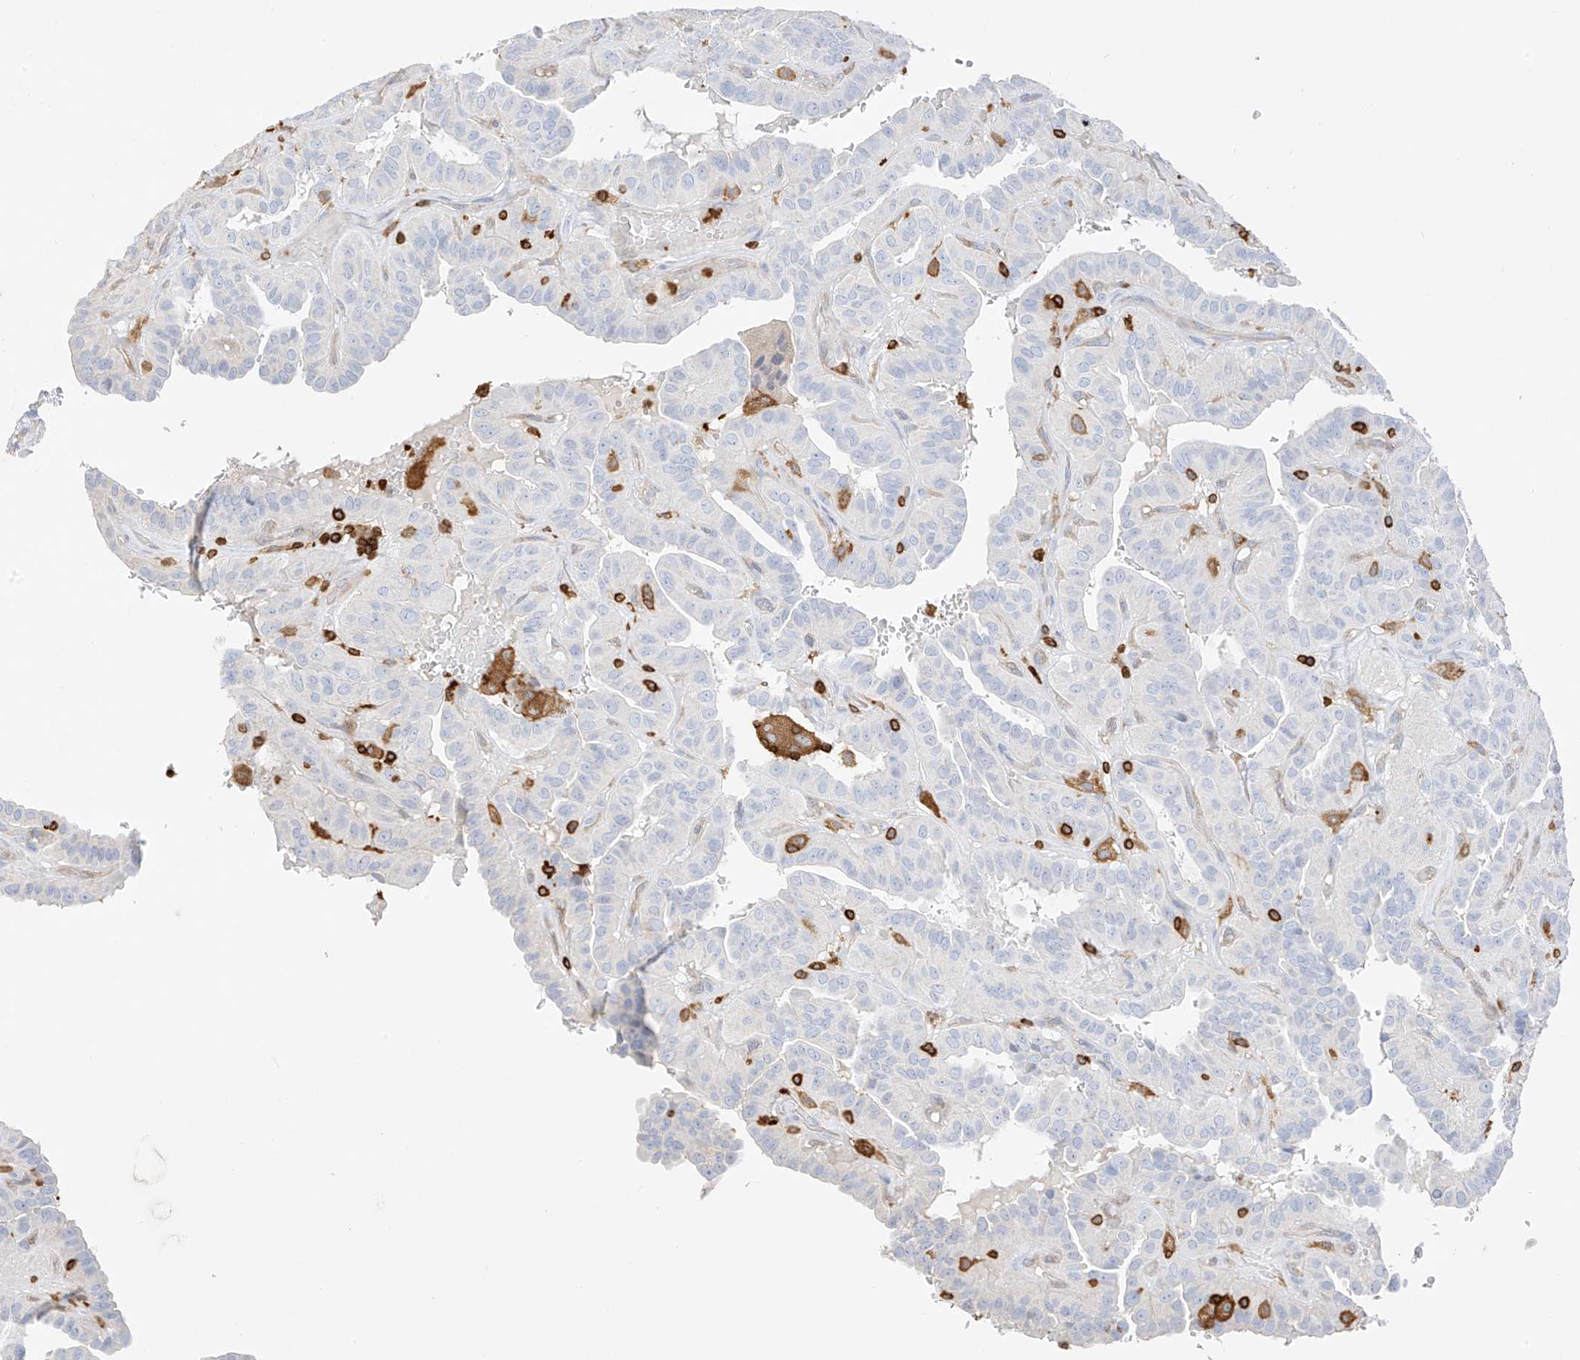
{"staining": {"intensity": "negative", "quantity": "none", "location": "none"}, "tissue": "thyroid cancer", "cell_type": "Tumor cells", "image_type": "cancer", "snomed": [{"axis": "morphology", "description": "Papillary adenocarcinoma, NOS"}, {"axis": "topography", "description": "Thyroid gland"}], "caption": "This is an immunohistochemistry histopathology image of human thyroid papillary adenocarcinoma. There is no staining in tumor cells.", "gene": "ARHGAP25", "patient": {"sex": "male", "age": 77}}